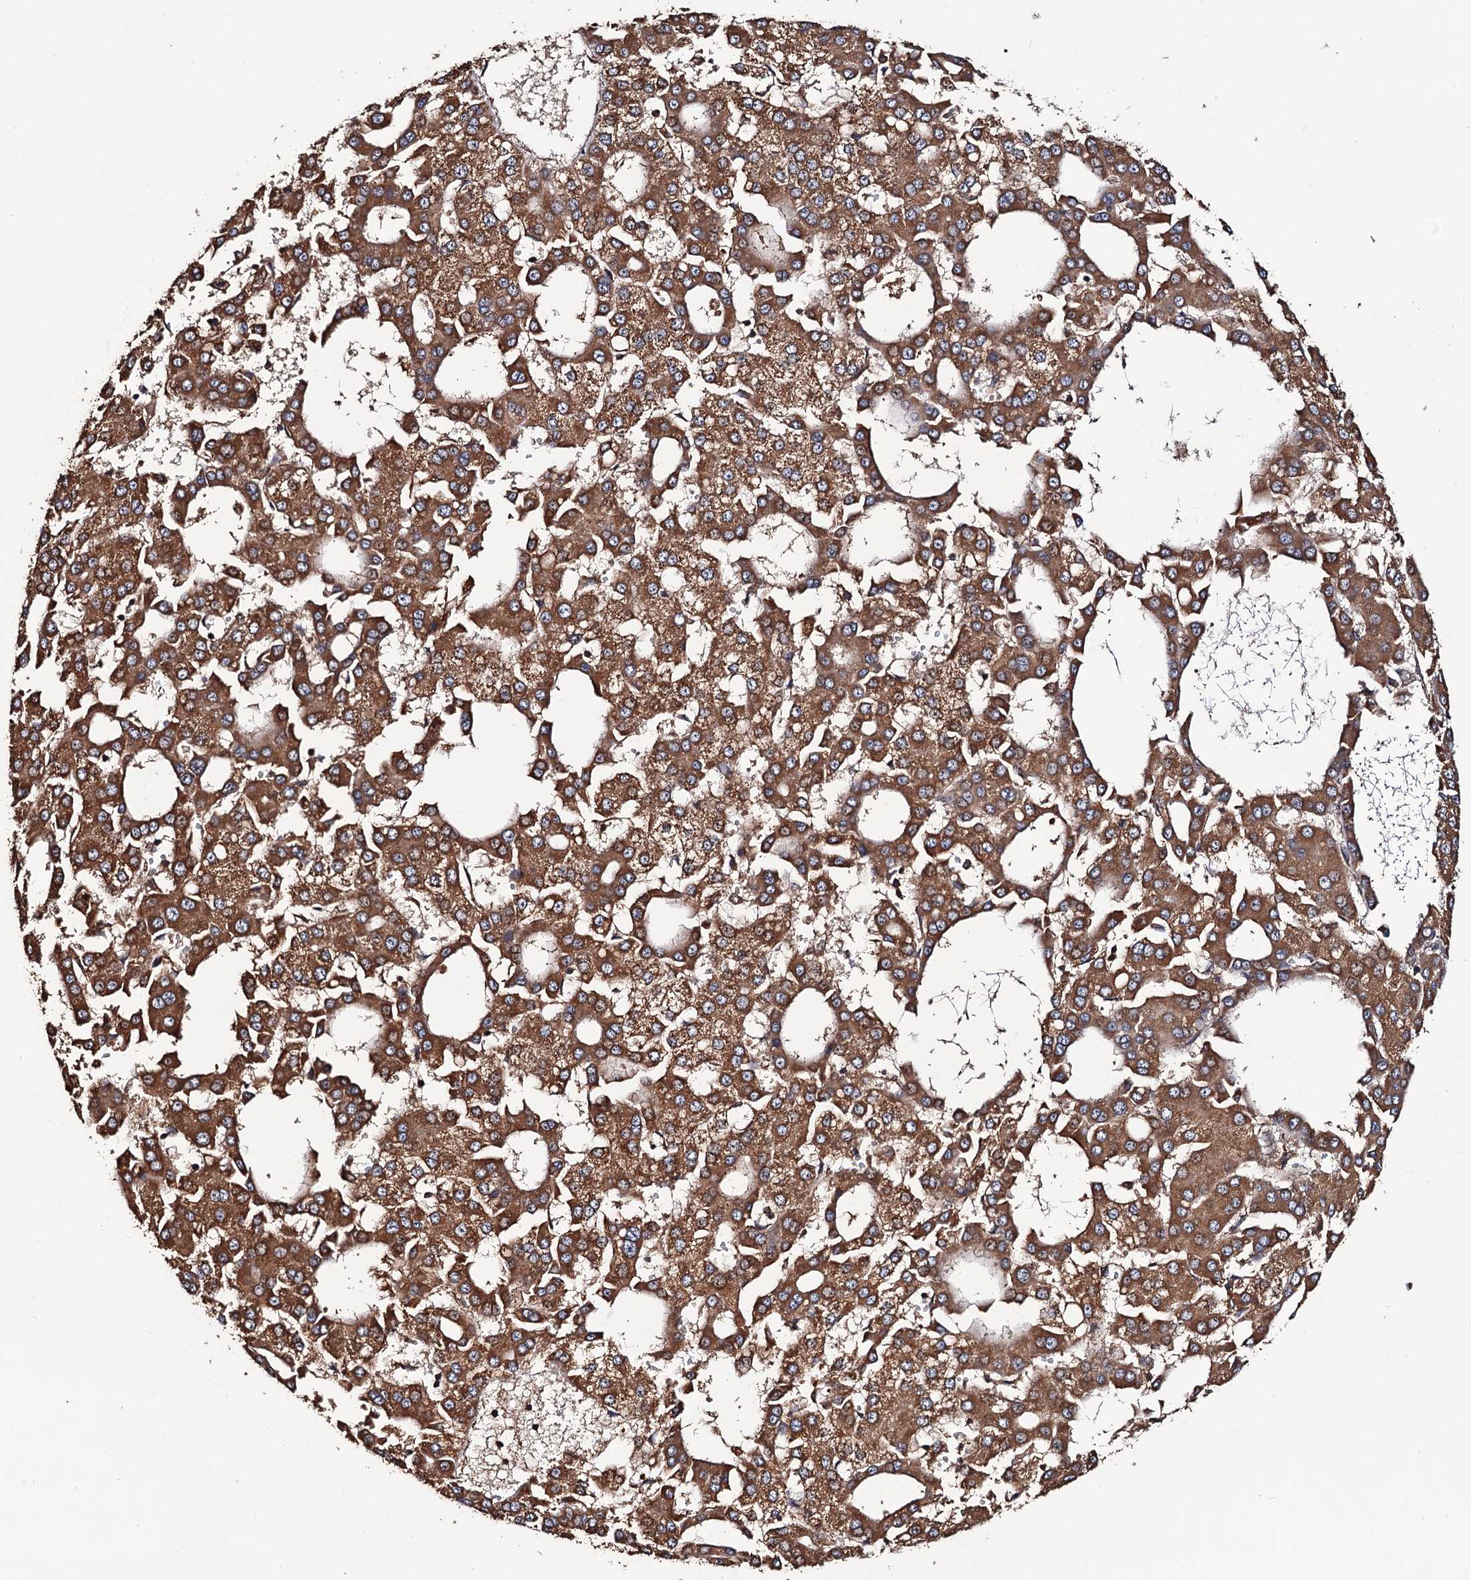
{"staining": {"intensity": "moderate", "quantity": ">75%", "location": "cytoplasmic/membranous"}, "tissue": "liver cancer", "cell_type": "Tumor cells", "image_type": "cancer", "snomed": [{"axis": "morphology", "description": "Carcinoma, Hepatocellular, NOS"}, {"axis": "topography", "description": "Liver"}], "caption": "Human hepatocellular carcinoma (liver) stained for a protein (brown) shows moderate cytoplasmic/membranous positive expression in about >75% of tumor cells.", "gene": "RGS11", "patient": {"sex": "male", "age": 47}}